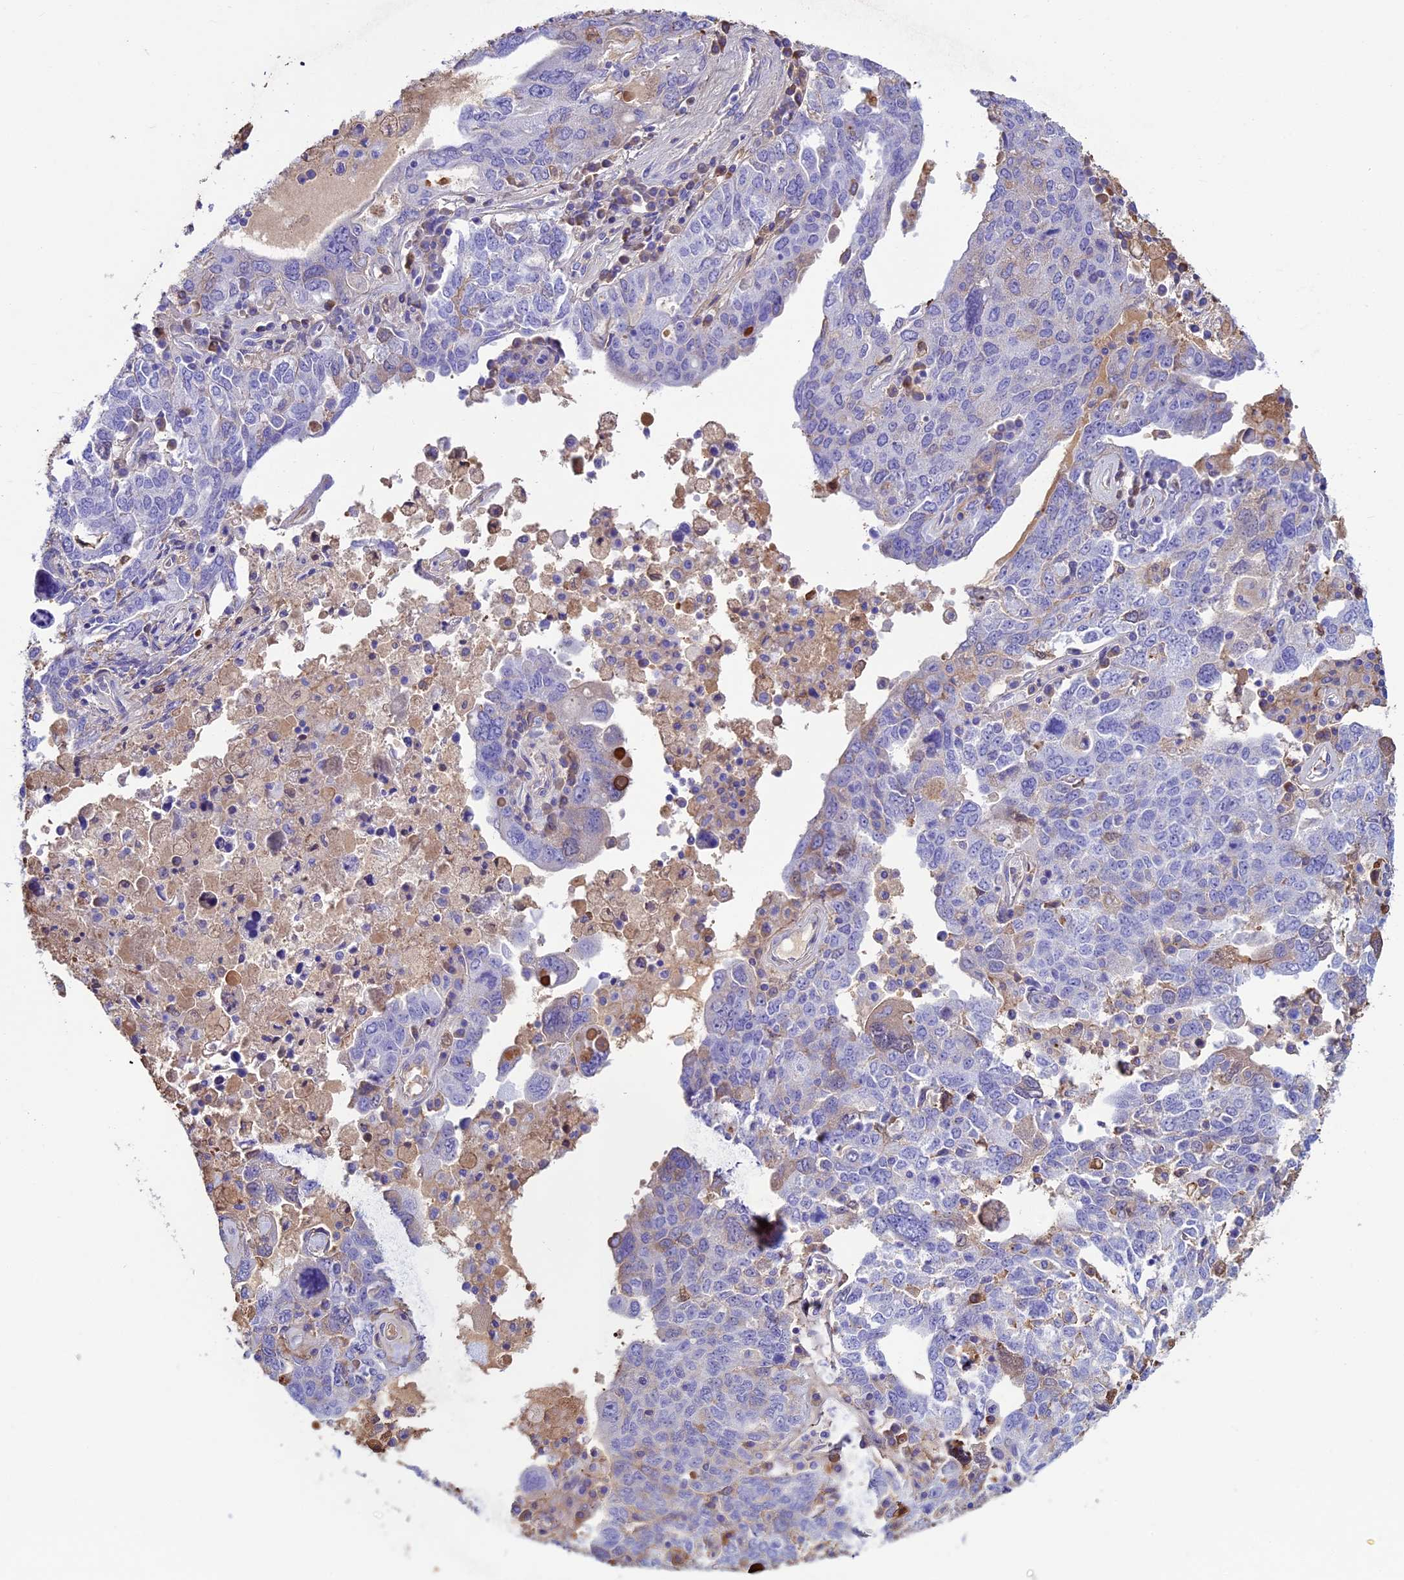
{"staining": {"intensity": "weak", "quantity": "<25%", "location": "cytoplasmic/membranous"}, "tissue": "ovarian cancer", "cell_type": "Tumor cells", "image_type": "cancer", "snomed": [{"axis": "morphology", "description": "Carcinoma, endometroid"}, {"axis": "topography", "description": "Ovary"}], "caption": "A high-resolution image shows immunohistochemistry staining of ovarian cancer (endometroid carcinoma), which exhibits no significant expression in tumor cells.", "gene": "IGSF6", "patient": {"sex": "female", "age": 62}}